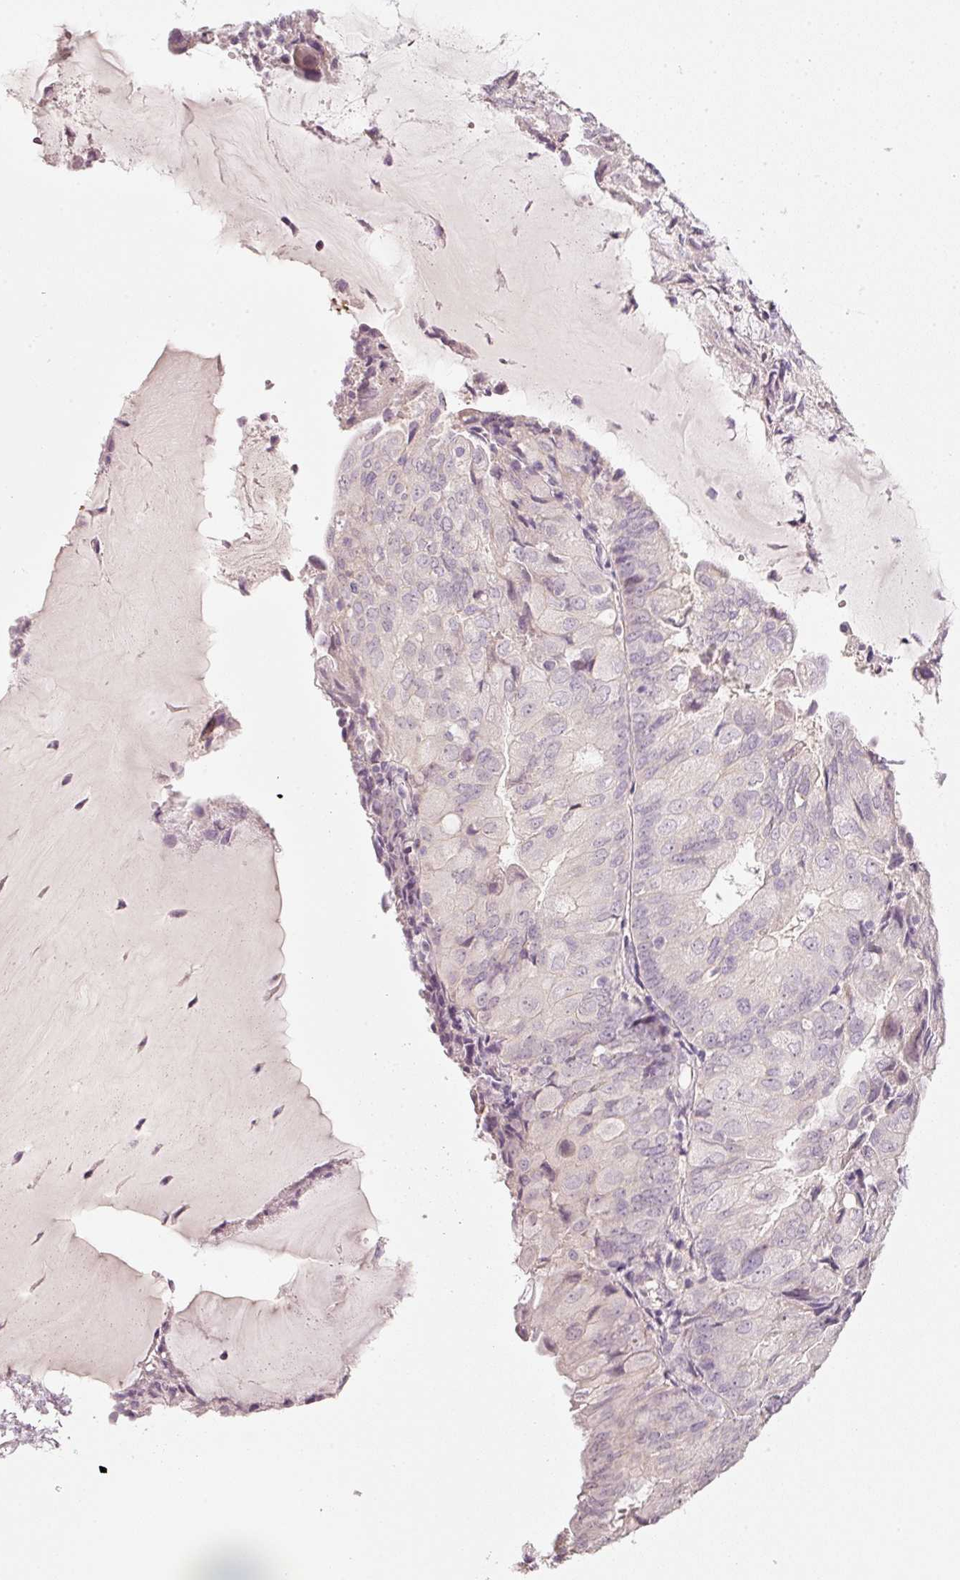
{"staining": {"intensity": "negative", "quantity": "none", "location": "none"}, "tissue": "endometrial cancer", "cell_type": "Tumor cells", "image_type": "cancer", "snomed": [{"axis": "morphology", "description": "Adenocarcinoma, NOS"}, {"axis": "topography", "description": "Endometrium"}], "caption": "This is a histopathology image of immunohistochemistry staining of endometrial cancer (adenocarcinoma), which shows no positivity in tumor cells. (Stains: DAB (3,3'-diaminobenzidine) IHC with hematoxylin counter stain, Microscopy: brightfield microscopy at high magnification).", "gene": "STEAP1", "patient": {"sex": "female", "age": 81}}